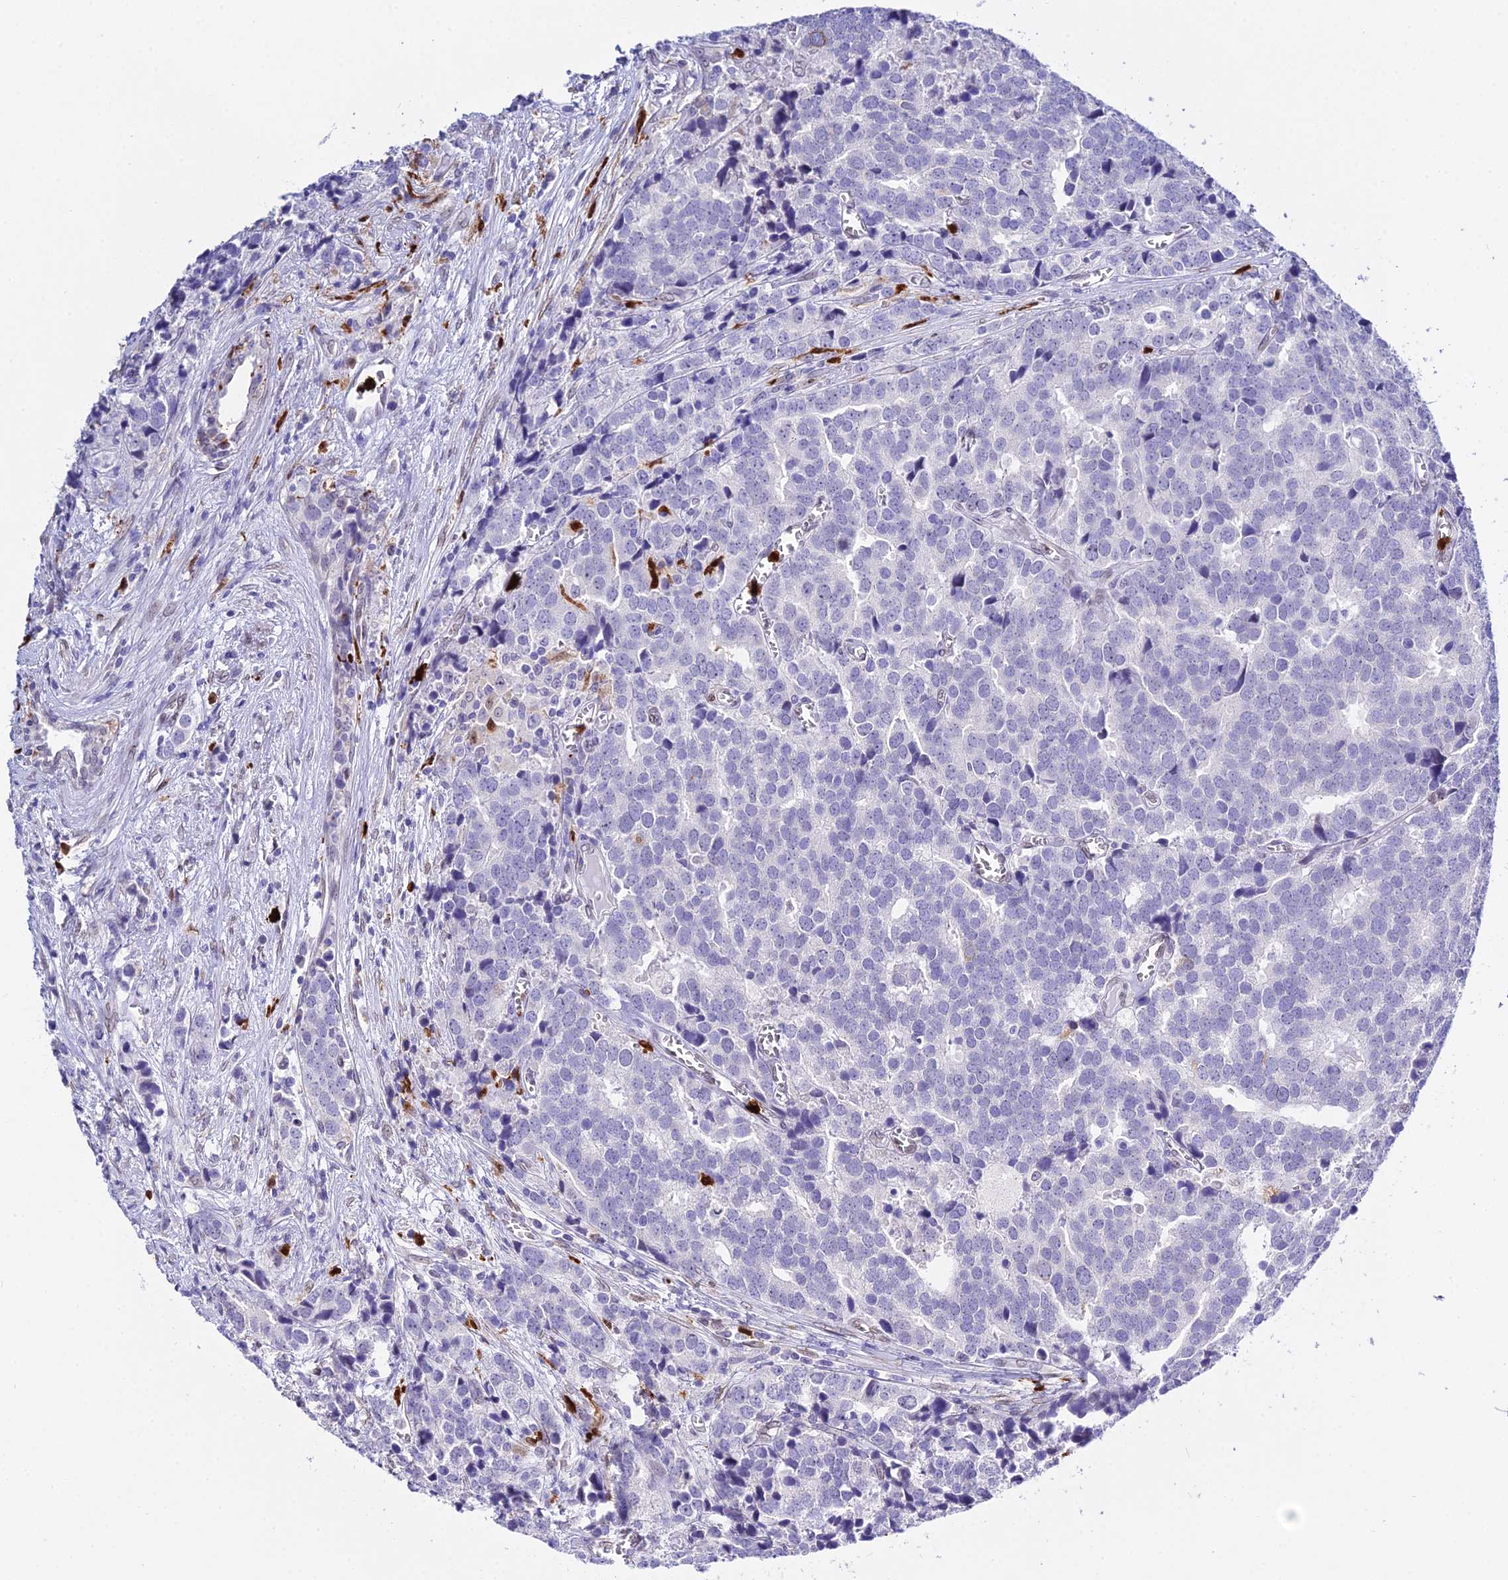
{"staining": {"intensity": "negative", "quantity": "none", "location": "none"}, "tissue": "prostate cancer", "cell_type": "Tumor cells", "image_type": "cancer", "snomed": [{"axis": "morphology", "description": "Adenocarcinoma, High grade"}, {"axis": "topography", "description": "Prostate"}], "caption": "A photomicrograph of high-grade adenocarcinoma (prostate) stained for a protein displays no brown staining in tumor cells.", "gene": "MCM10", "patient": {"sex": "male", "age": 71}}